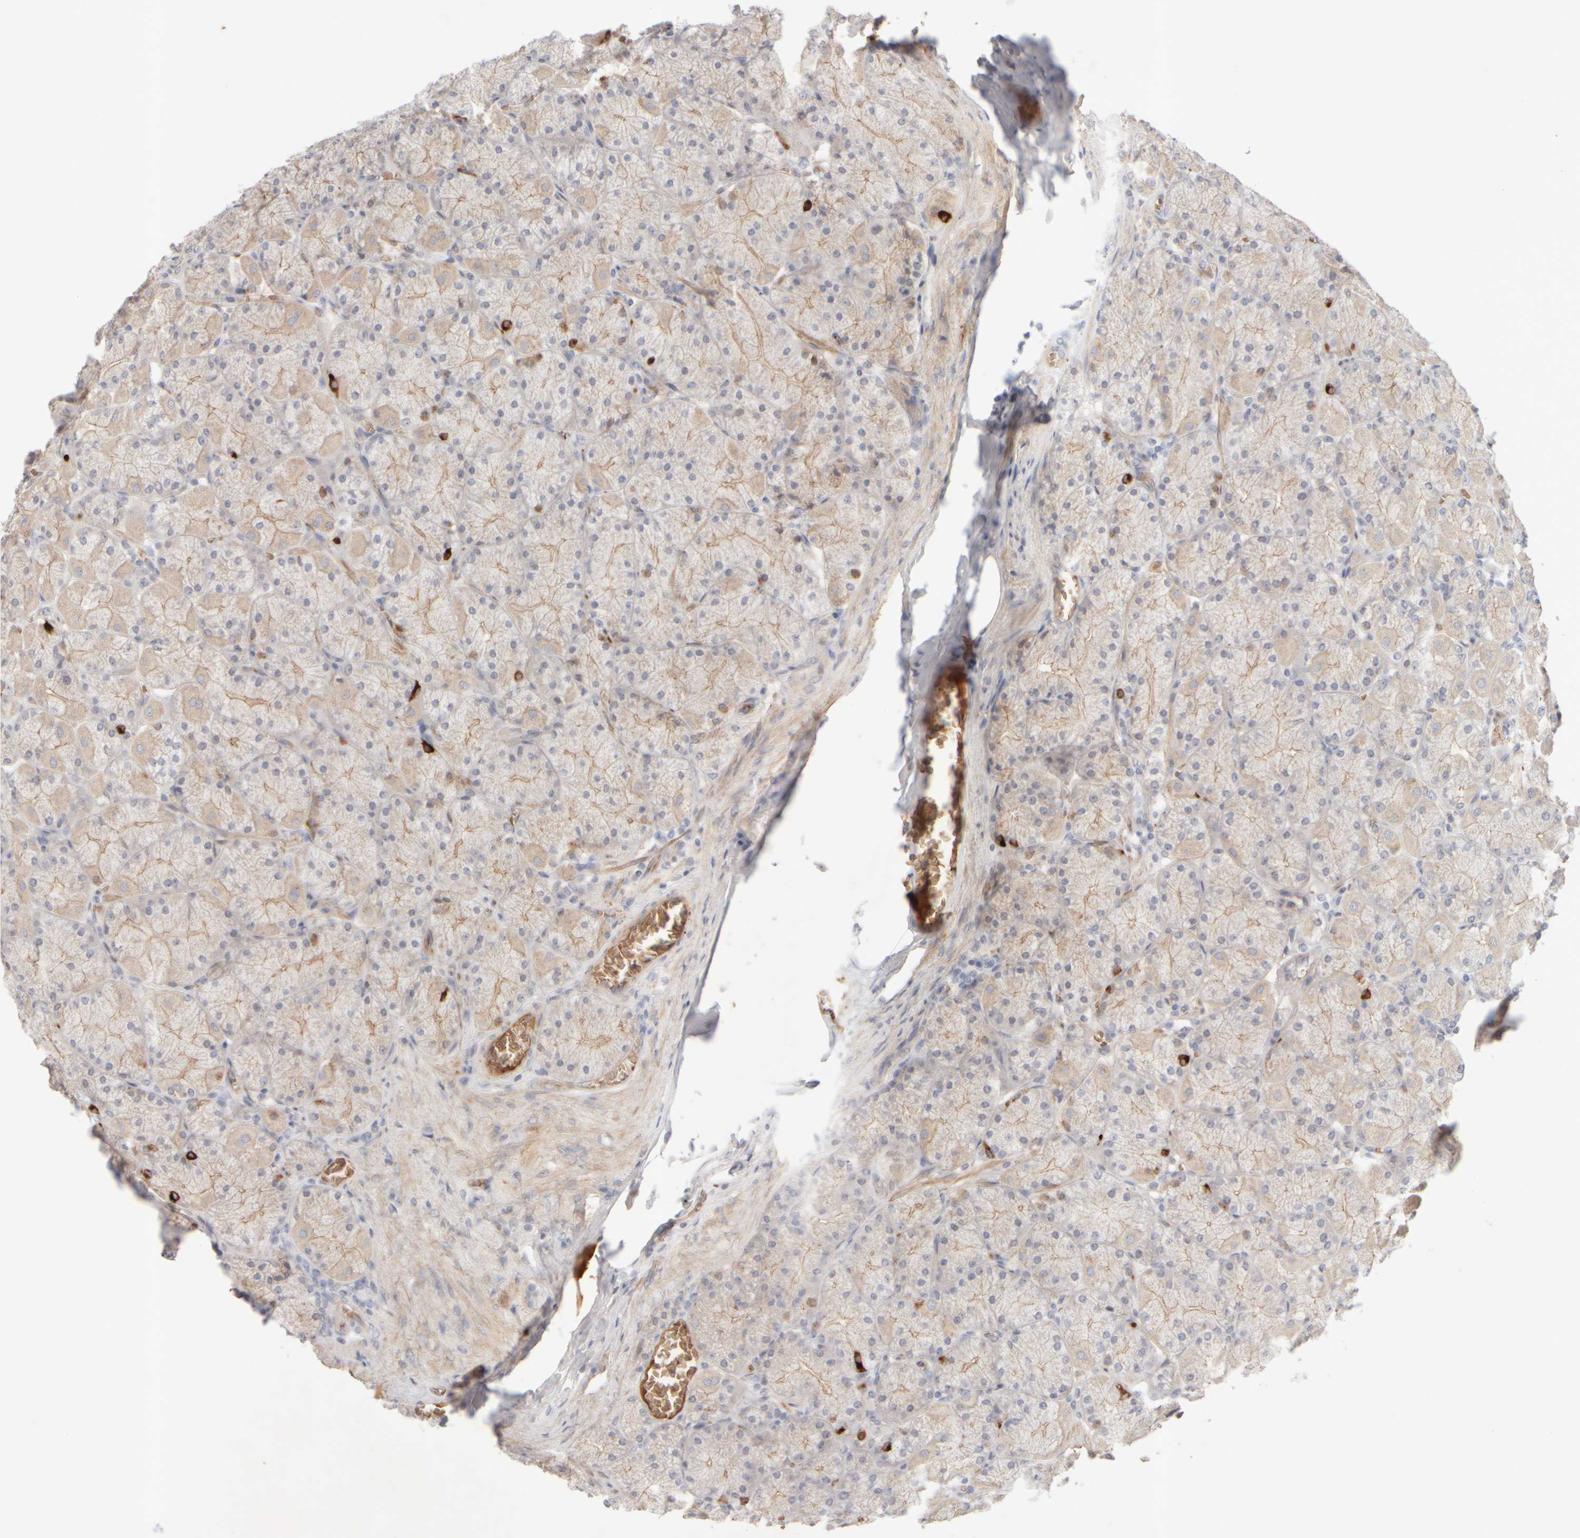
{"staining": {"intensity": "weak", "quantity": "<25%", "location": "cytoplasmic/membranous"}, "tissue": "stomach", "cell_type": "Glandular cells", "image_type": "normal", "snomed": [{"axis": "morphology", "description": "Normal tissue, NOS"}, {"axis": "topography", "description": "Stomach, upper"}], "caption": "Immunohistochemistry (IHC) micrograph of normal human stomach stained for a protein (brown), which displays no expression in glandular cells.", "gene": "MST1", "patient": {"sex": "female", "age": 56}}